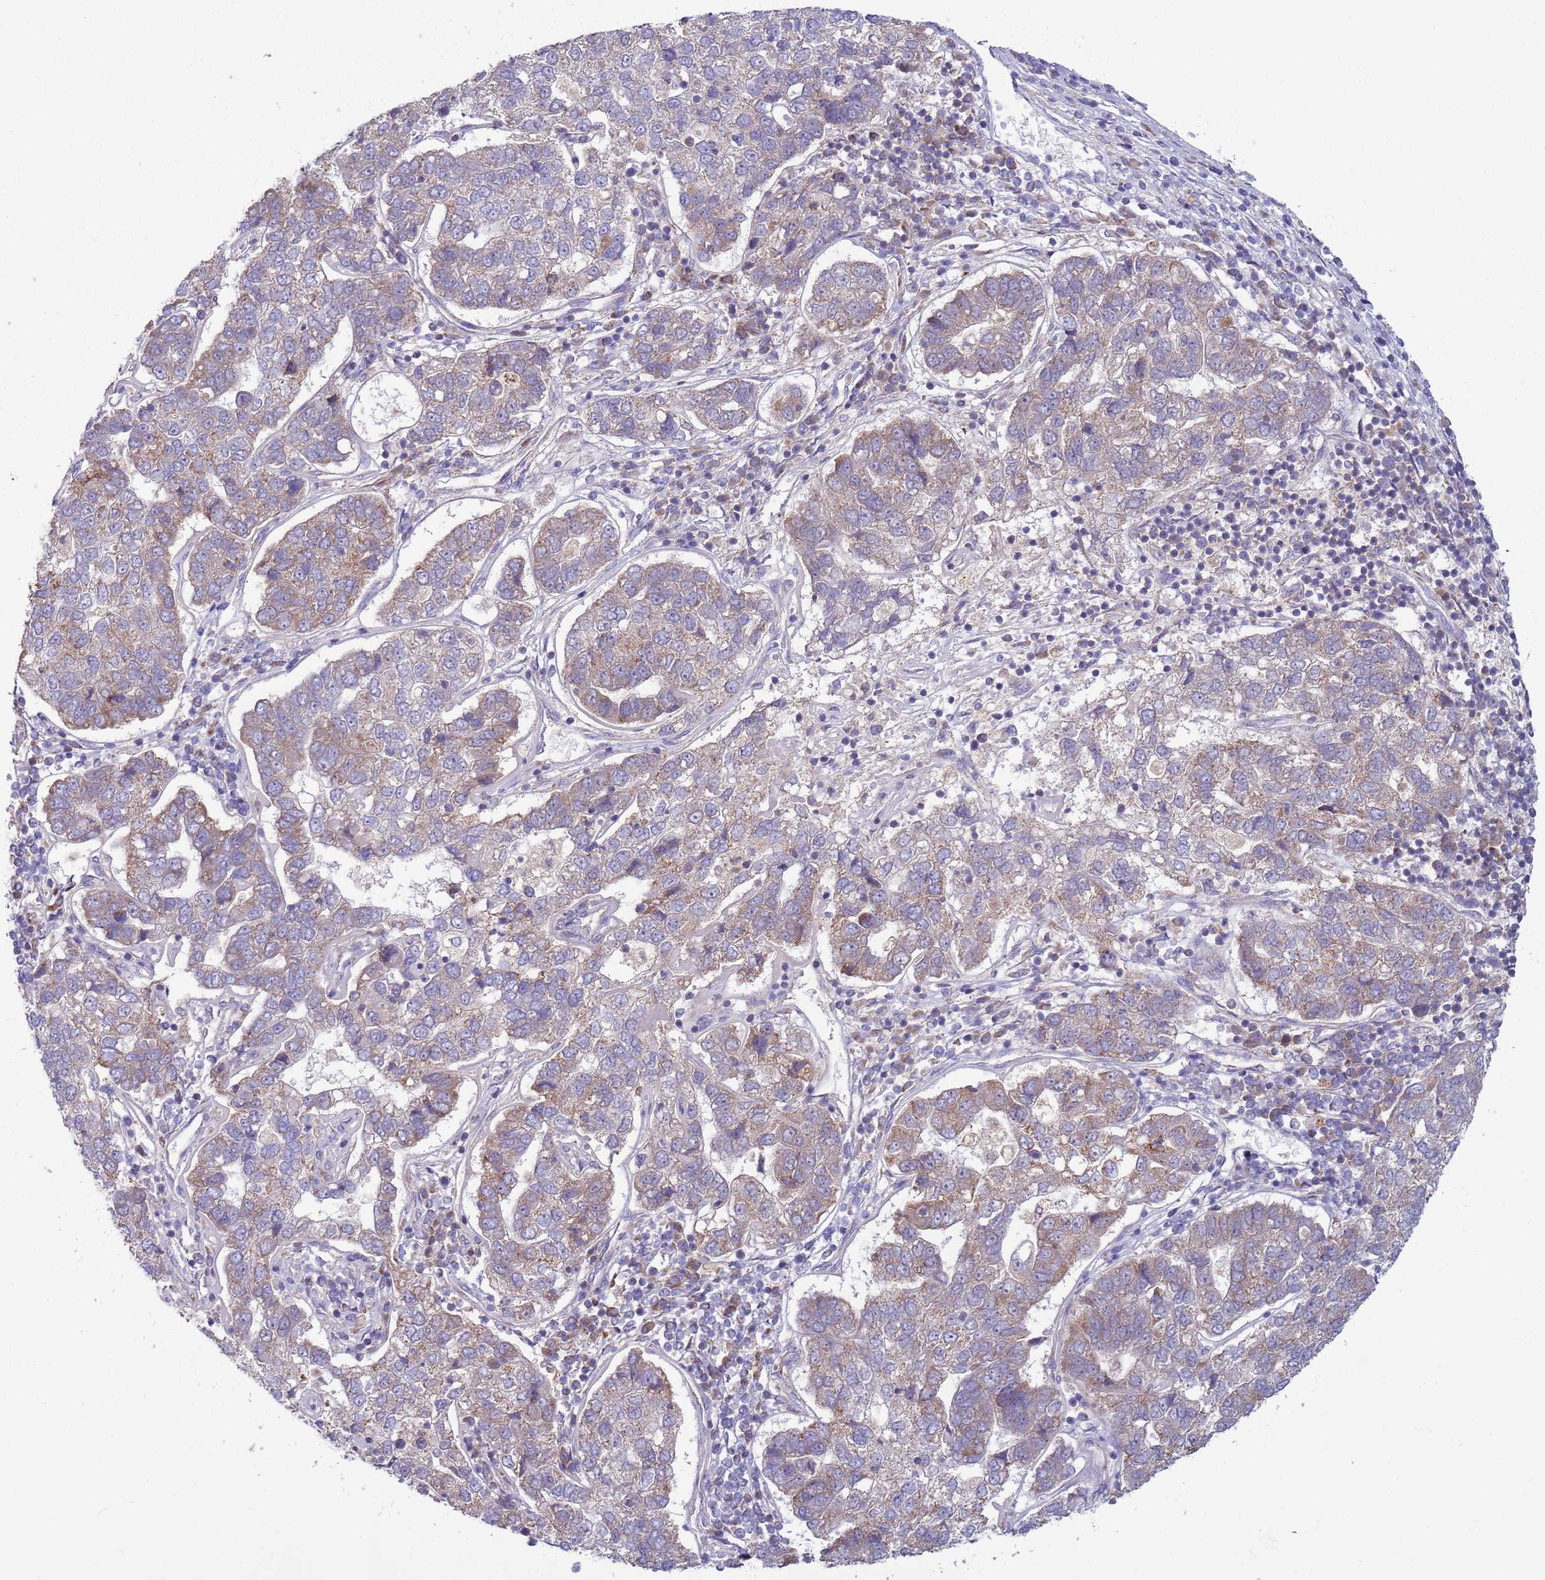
{"staining": {"intensity": "moderate", "quantity": "<25%", "location": "cytoplasmic/membranous"}, "tissue": "pancreatic cancer", "cell_type": "Tumor cells", "image_type": "cancer", "snomed": [{"axis": "morphology", "description": "Adenocarcinoma, NOS"}, {"axis": "topography", "description": "Pancreas"}], "caption": "Adenocarcinoma (pancreatic) tissue reveals moderate cytoplasmic/membranous expression in approximately <25% of tumor cells", "gene": "UQCRQ", "patient": {"sex": "female", "age": 61}}